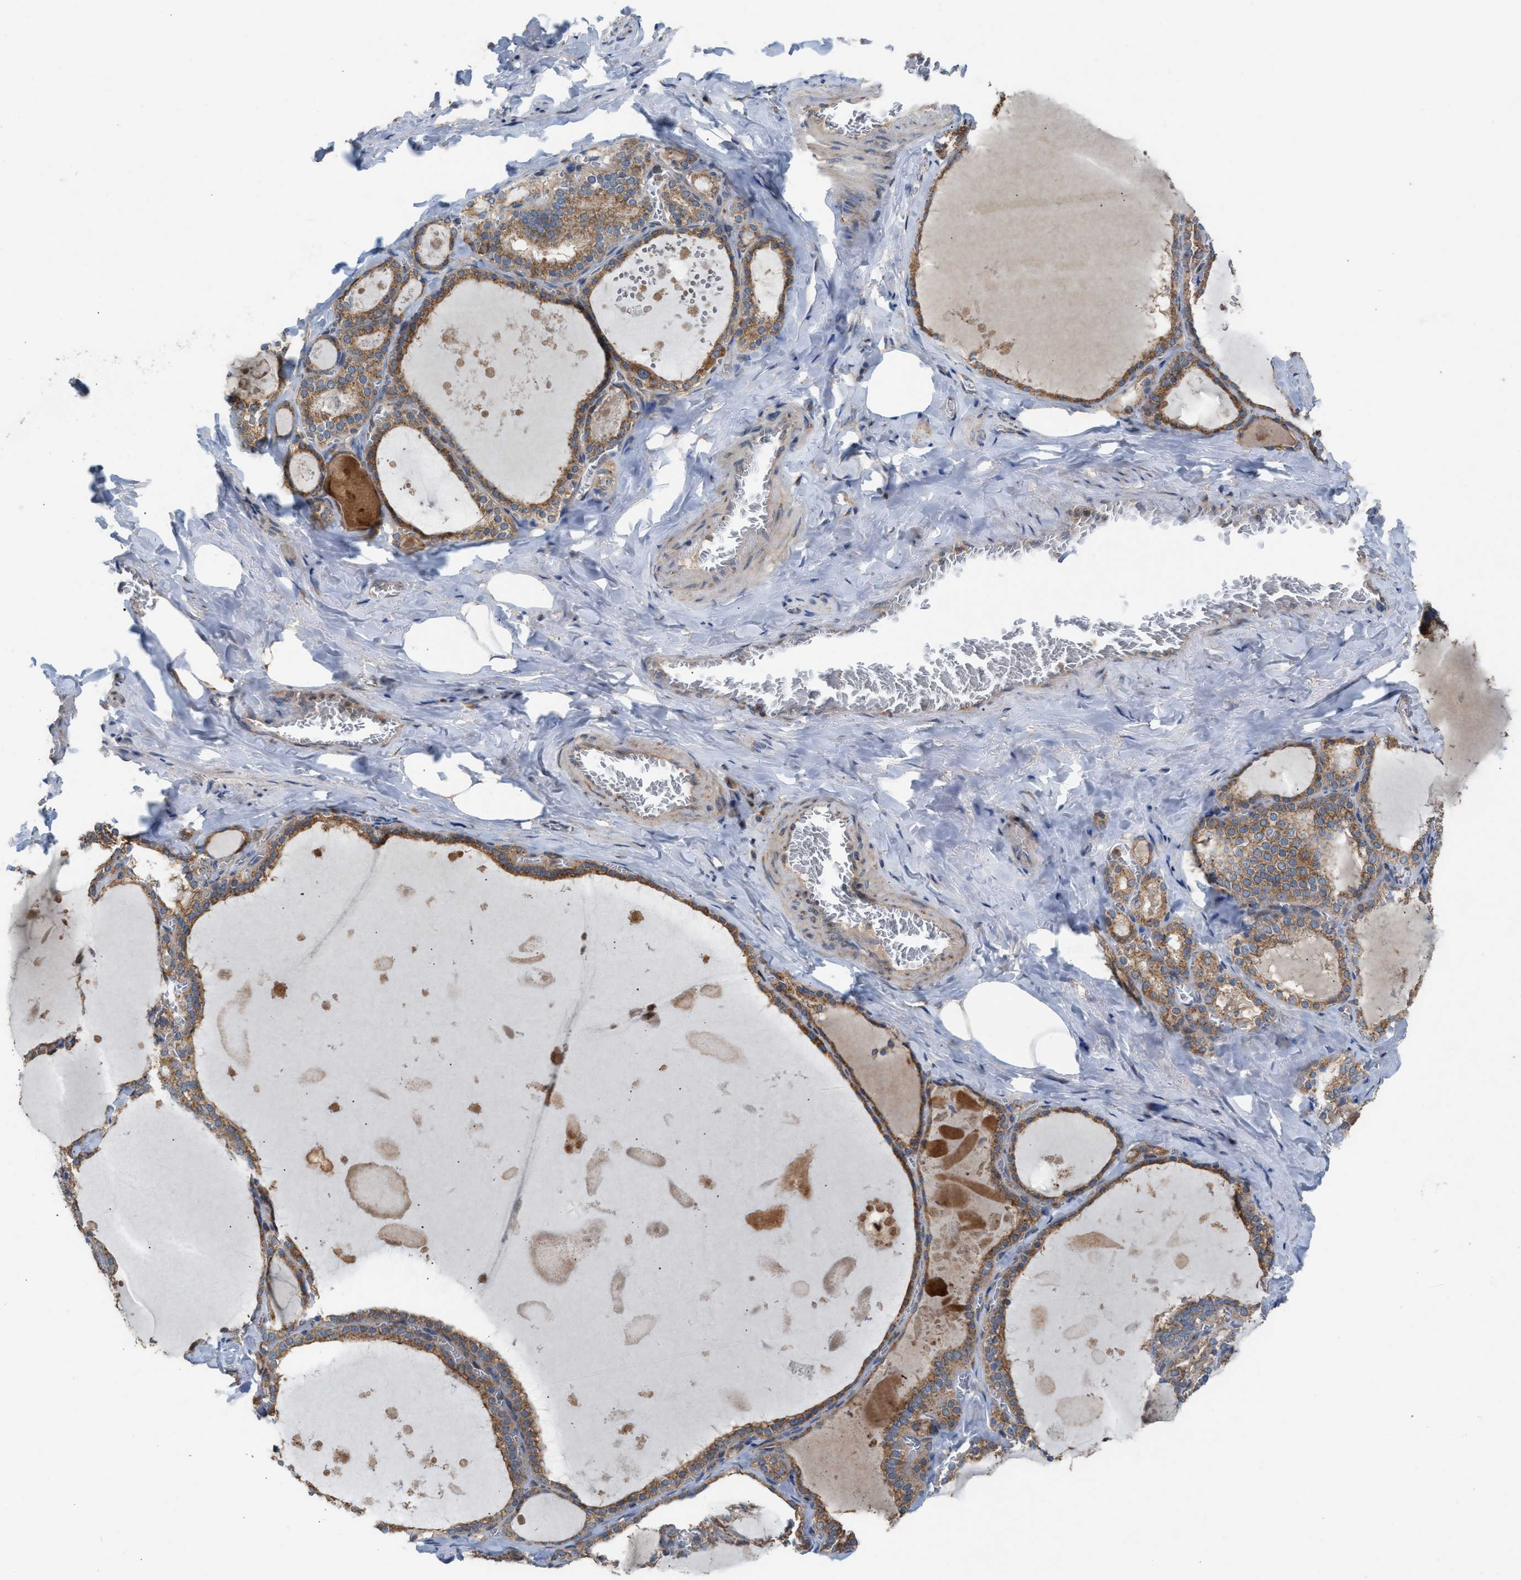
{"staining": {"intensity": "moderate", "quantity": ">75%", "location": "cytoplasmic/membranous"}, "tissue": "thyroid gland", "cell_type": "Glandular cells", "image_type": "normal", "snomed": [{"axis": "morphology", "description": "Normal tissue, NOS"}, {"axis": "topography", "description": "Thyroid gland"}], "caption": "Immunohistochemical staining of benign thyroid gland exhibits moderate cytoplasmic/membranous protein positivity in about >75% of glandular cells.", "gene": "TPK1", "patient": {"sex": "male", "age": 56}}